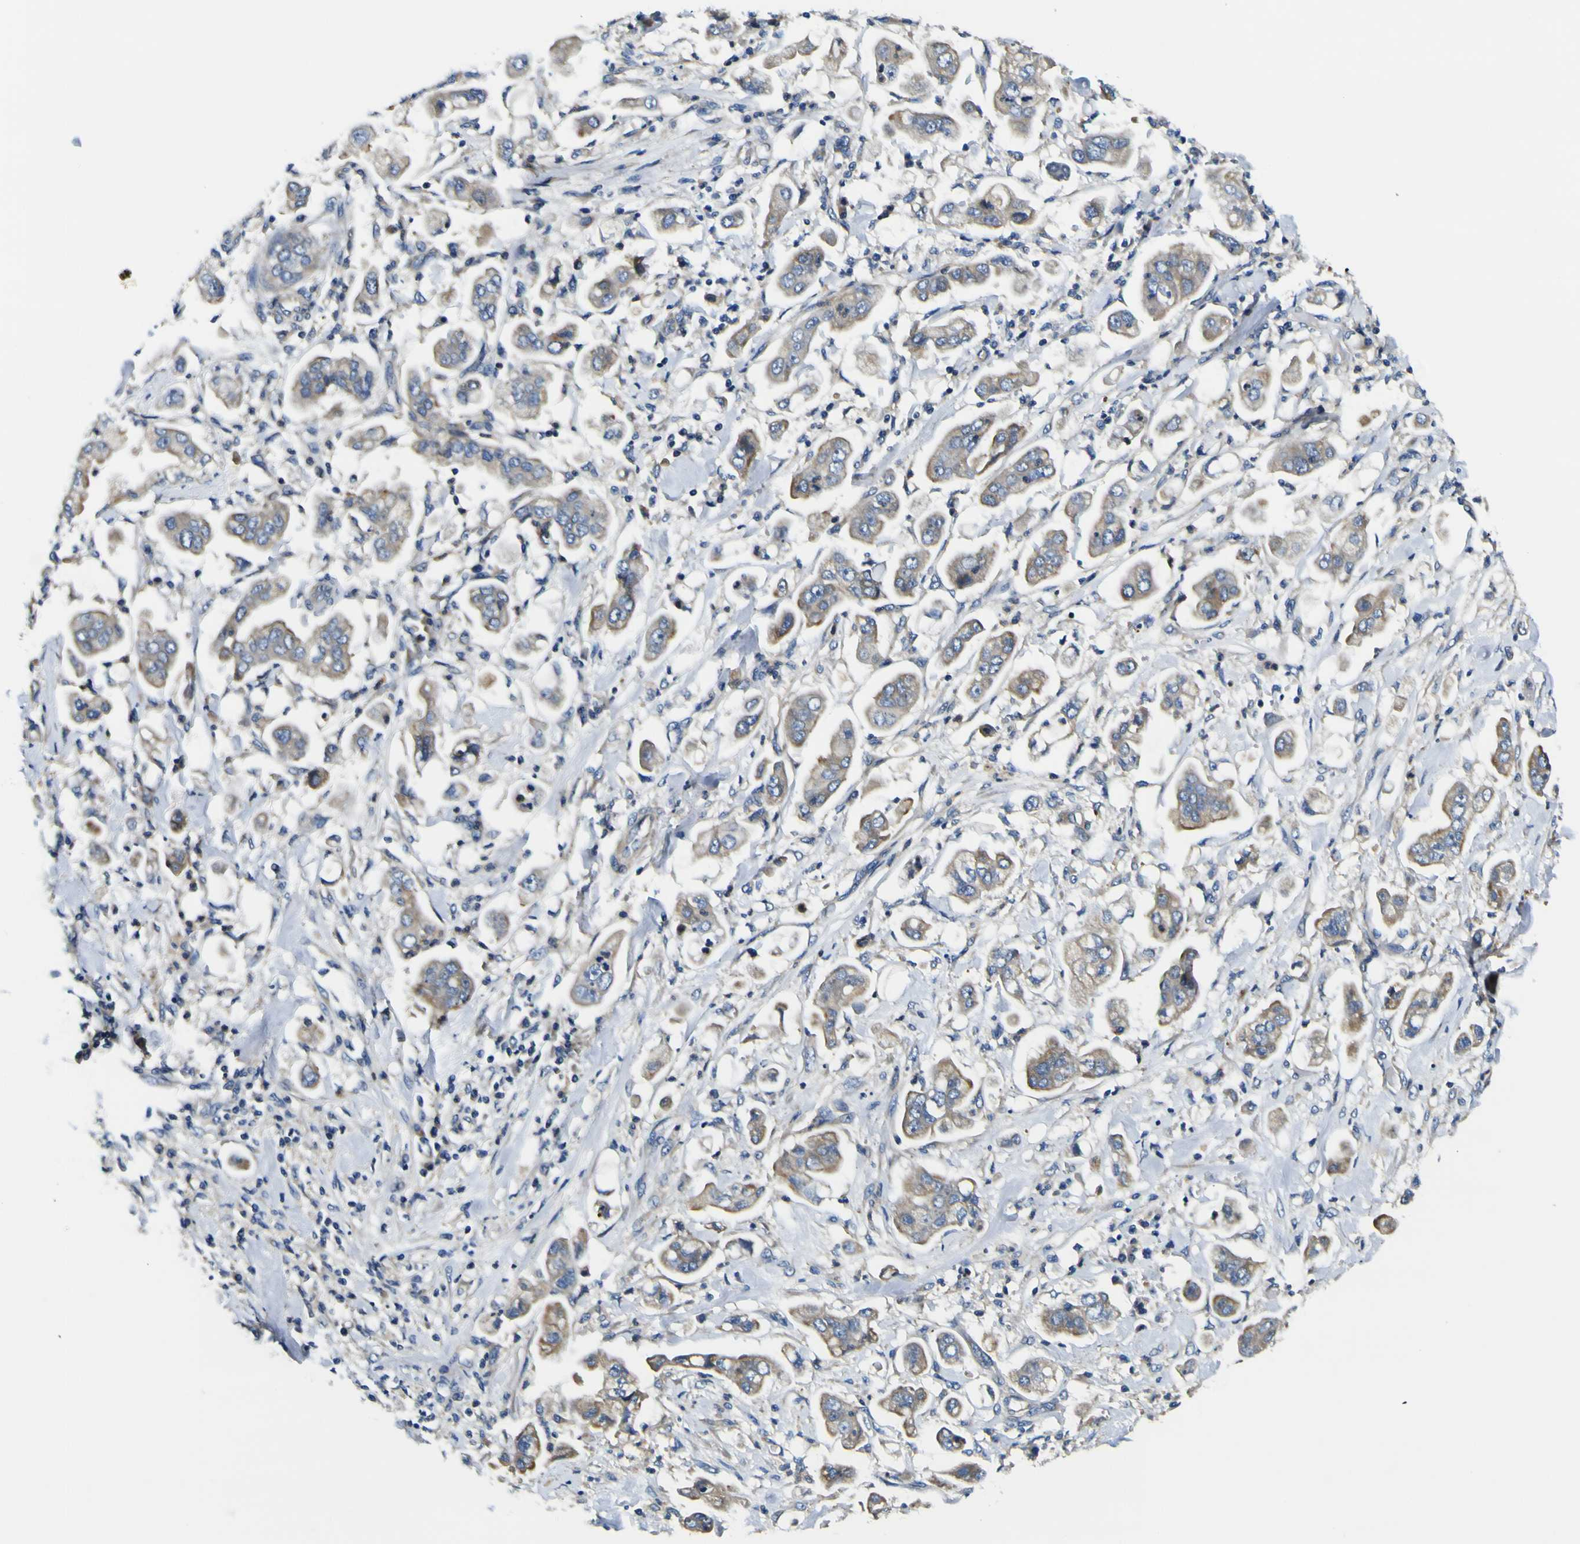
{"staining": {"intensity": "moderate", "quantity": "25%-75%", "location": "cytoplasmic/membranous"}, "tissue": "stomach cancer", "cell_type": "Tumor cells", "image_type": "cancer", "snomed": [{"axis": "morphology", "description": "Adenocarcinoma, NOS"}, {"axis": "topography", "description": "Stomach"}], "caption": "Immunohistochemistry photomicrograph of neoplastic tissue: human stomach adenocarcinoma stained using immunohistochemistry exhibits medium levels of moderate protein expression localized specifically in the cytoplasmic/membranous of tumor cells, appearing as a cytoplasmic/membranous brown color.", "gene": "CLSTN1", "patient": {"sex": "male", "age": 62}}